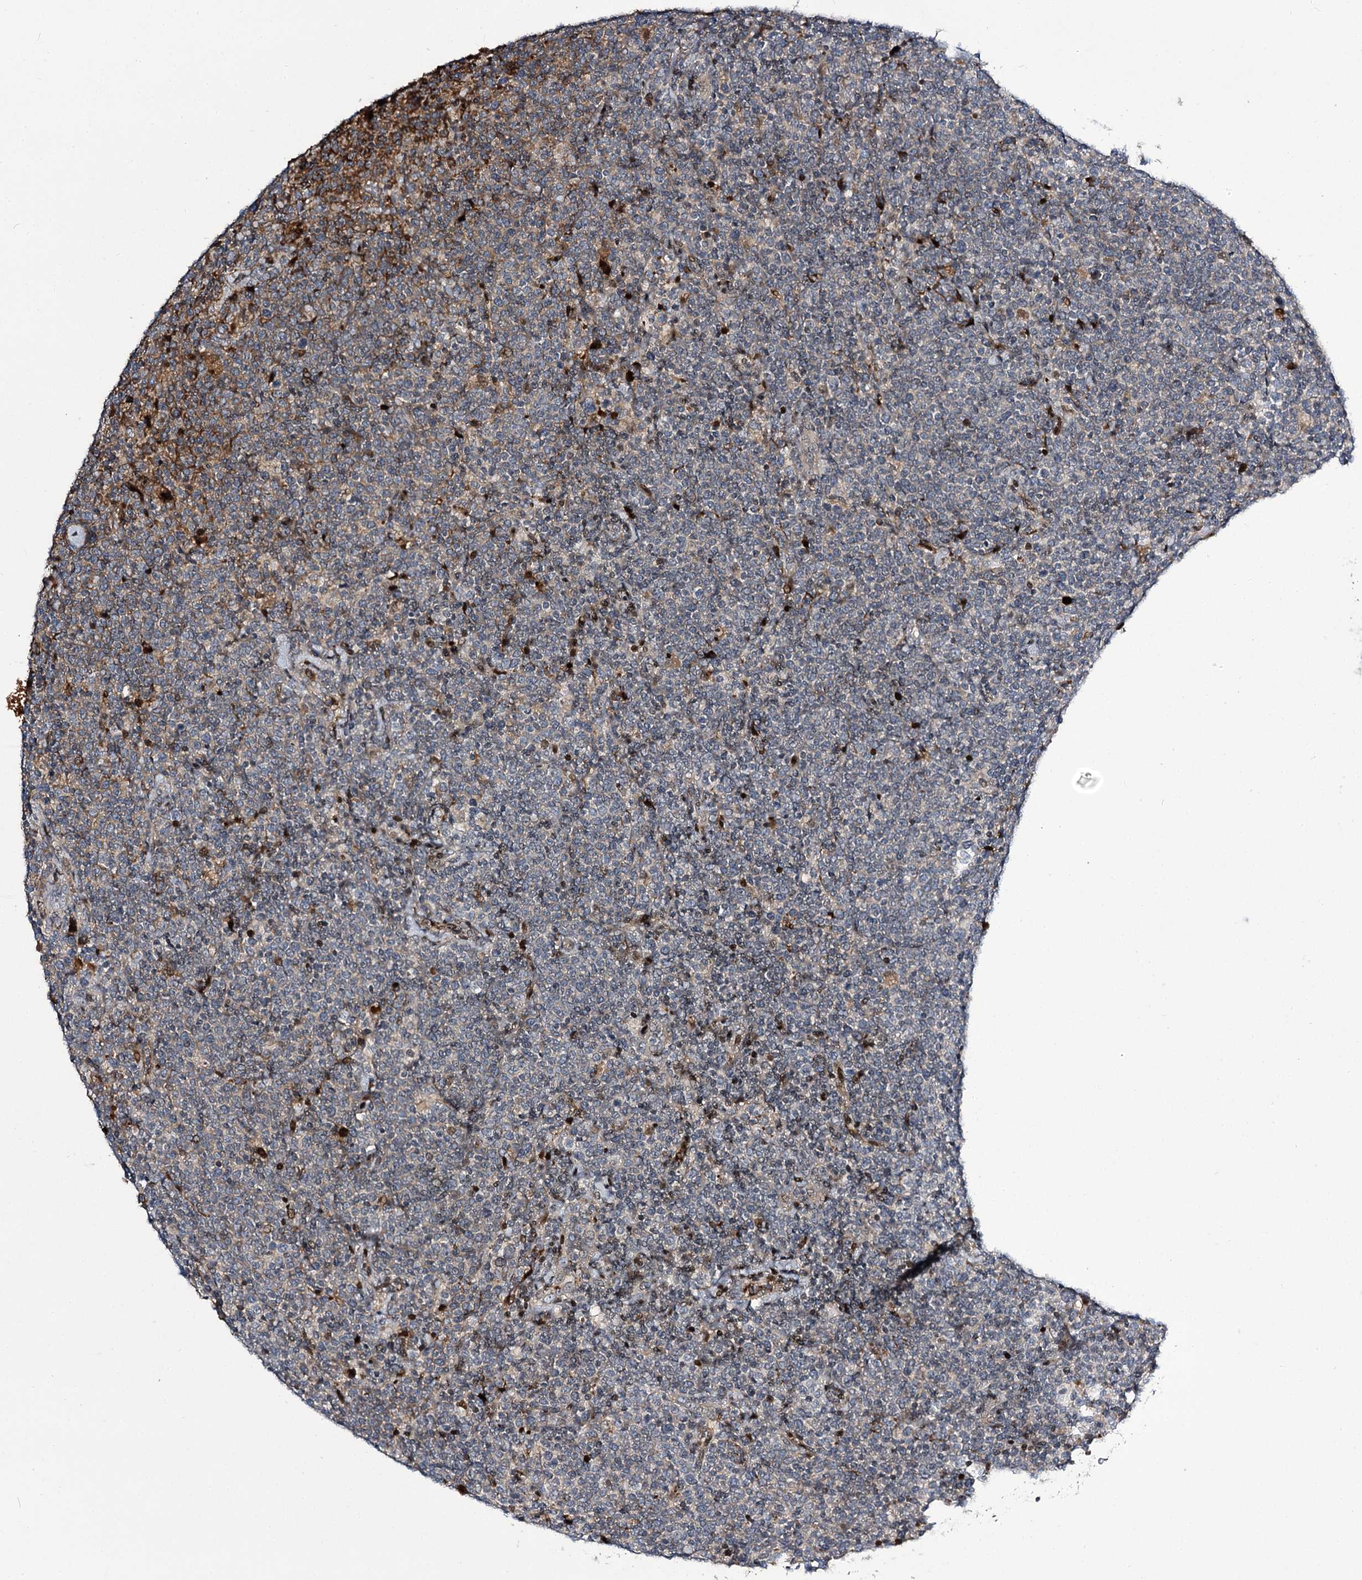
{"staining": {"intensity": "negative", "quantity": "none", "location": "none"}, "tissue": "lymphoma", "cell_type": "Tumor cells", "image_type": "cancer", "snomed": [{"axis": "morphology", "description": "Malignant lymphoma, non-Hodgkin's type, High grade"}, {"axis": "topography", "description": "Lymph node"}], "caption": "This is a photomicrograph of IHC staining of lymphoma, which shows no positivity in tumor cells.", "gene": "ITFG2", "patient": {"sex": "male", "age": 61}}